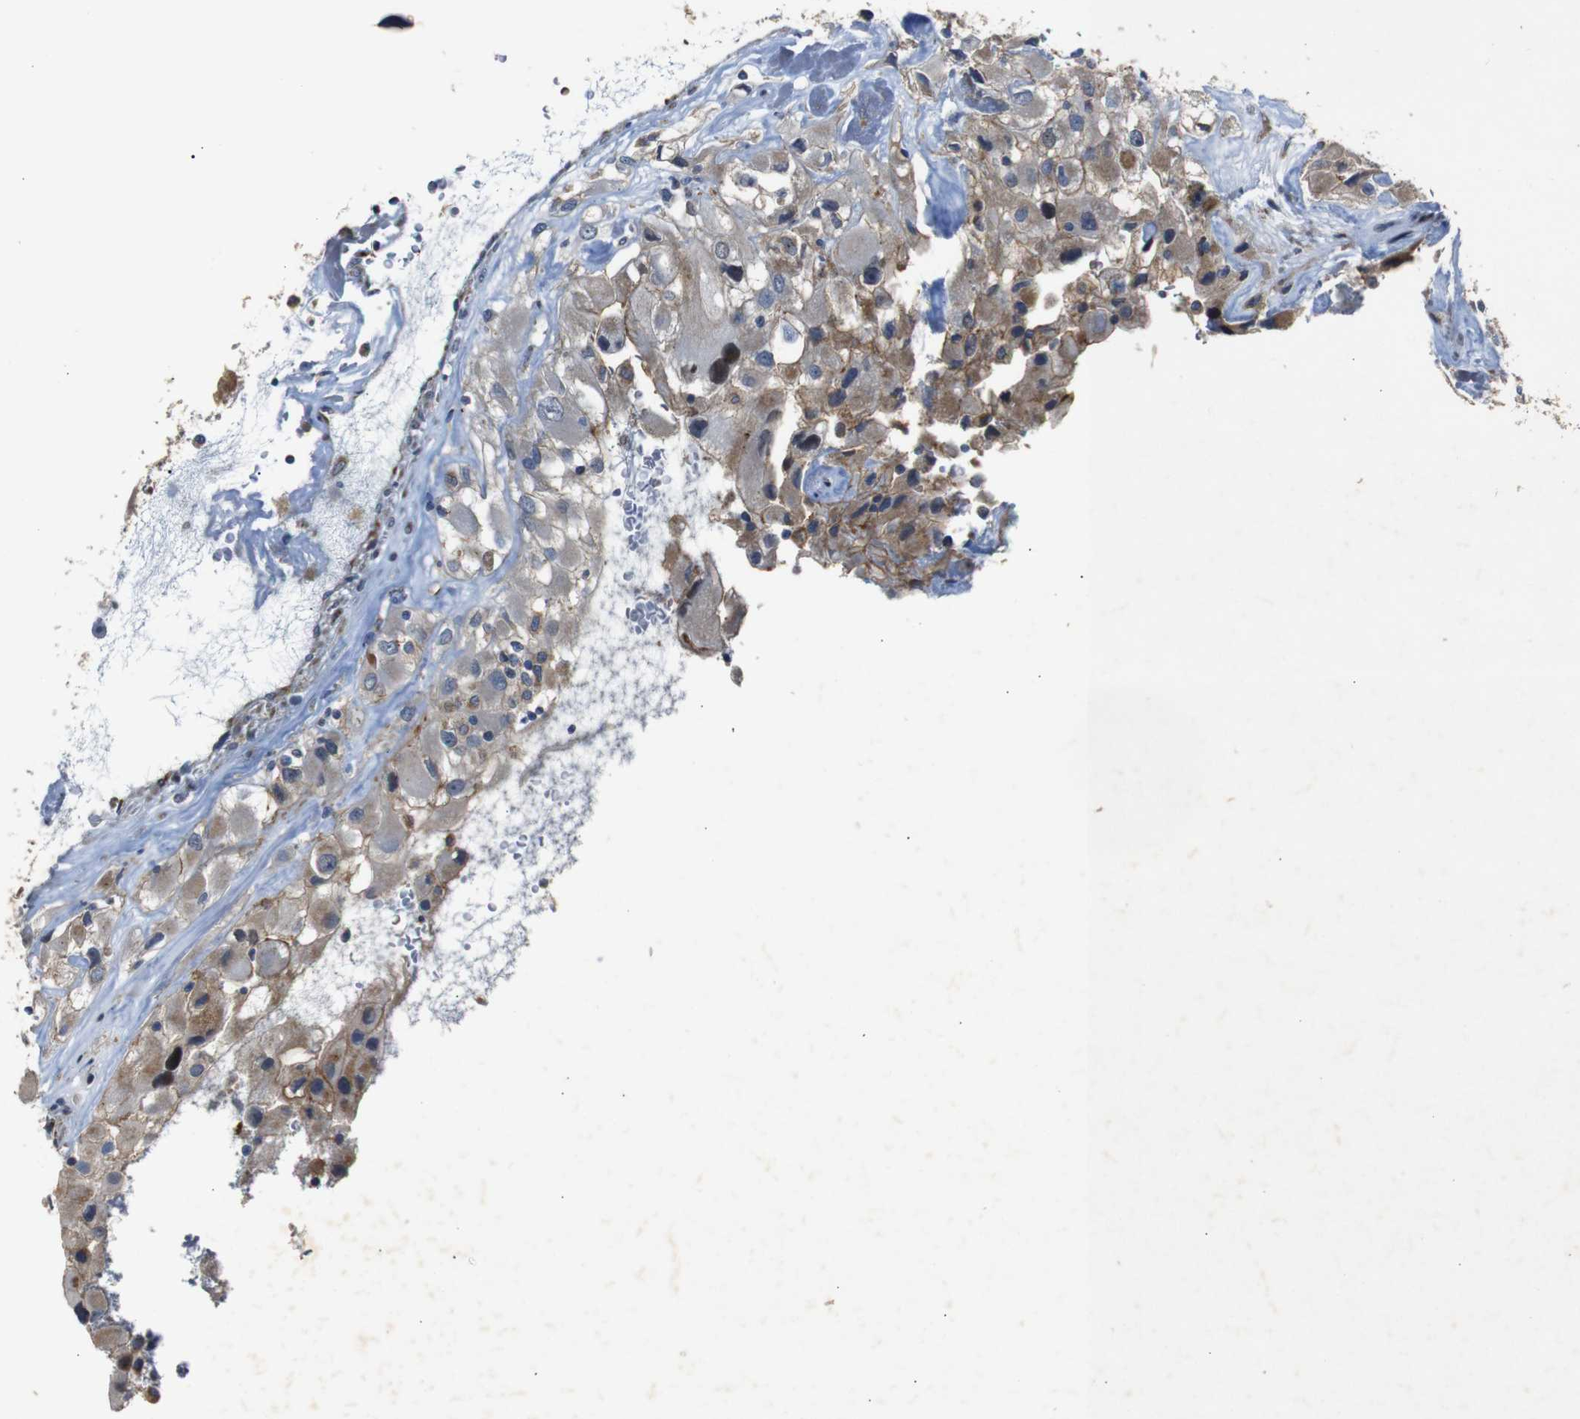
{"staining": {"intensity": "moderate", "quantity": "25%-75%", "location": "cytoplasmic/membranous"}, "tissue": "renal cancer", "cell_type": "Tumor cells", "image_type": "cancer", "snomed": [{"axis": "morphology", "description": "Adenocarcinoma, NOS"}, {"axis": "topography", "description": "Kidney"}], "caption": "Renal adenocarcinoma tissue demonstrates moderate cytoplasmic/membranous staining in about 25%-75% of tumor cells", "gene": "CHST10", "patient": {"sex": "female", "age": 52}}